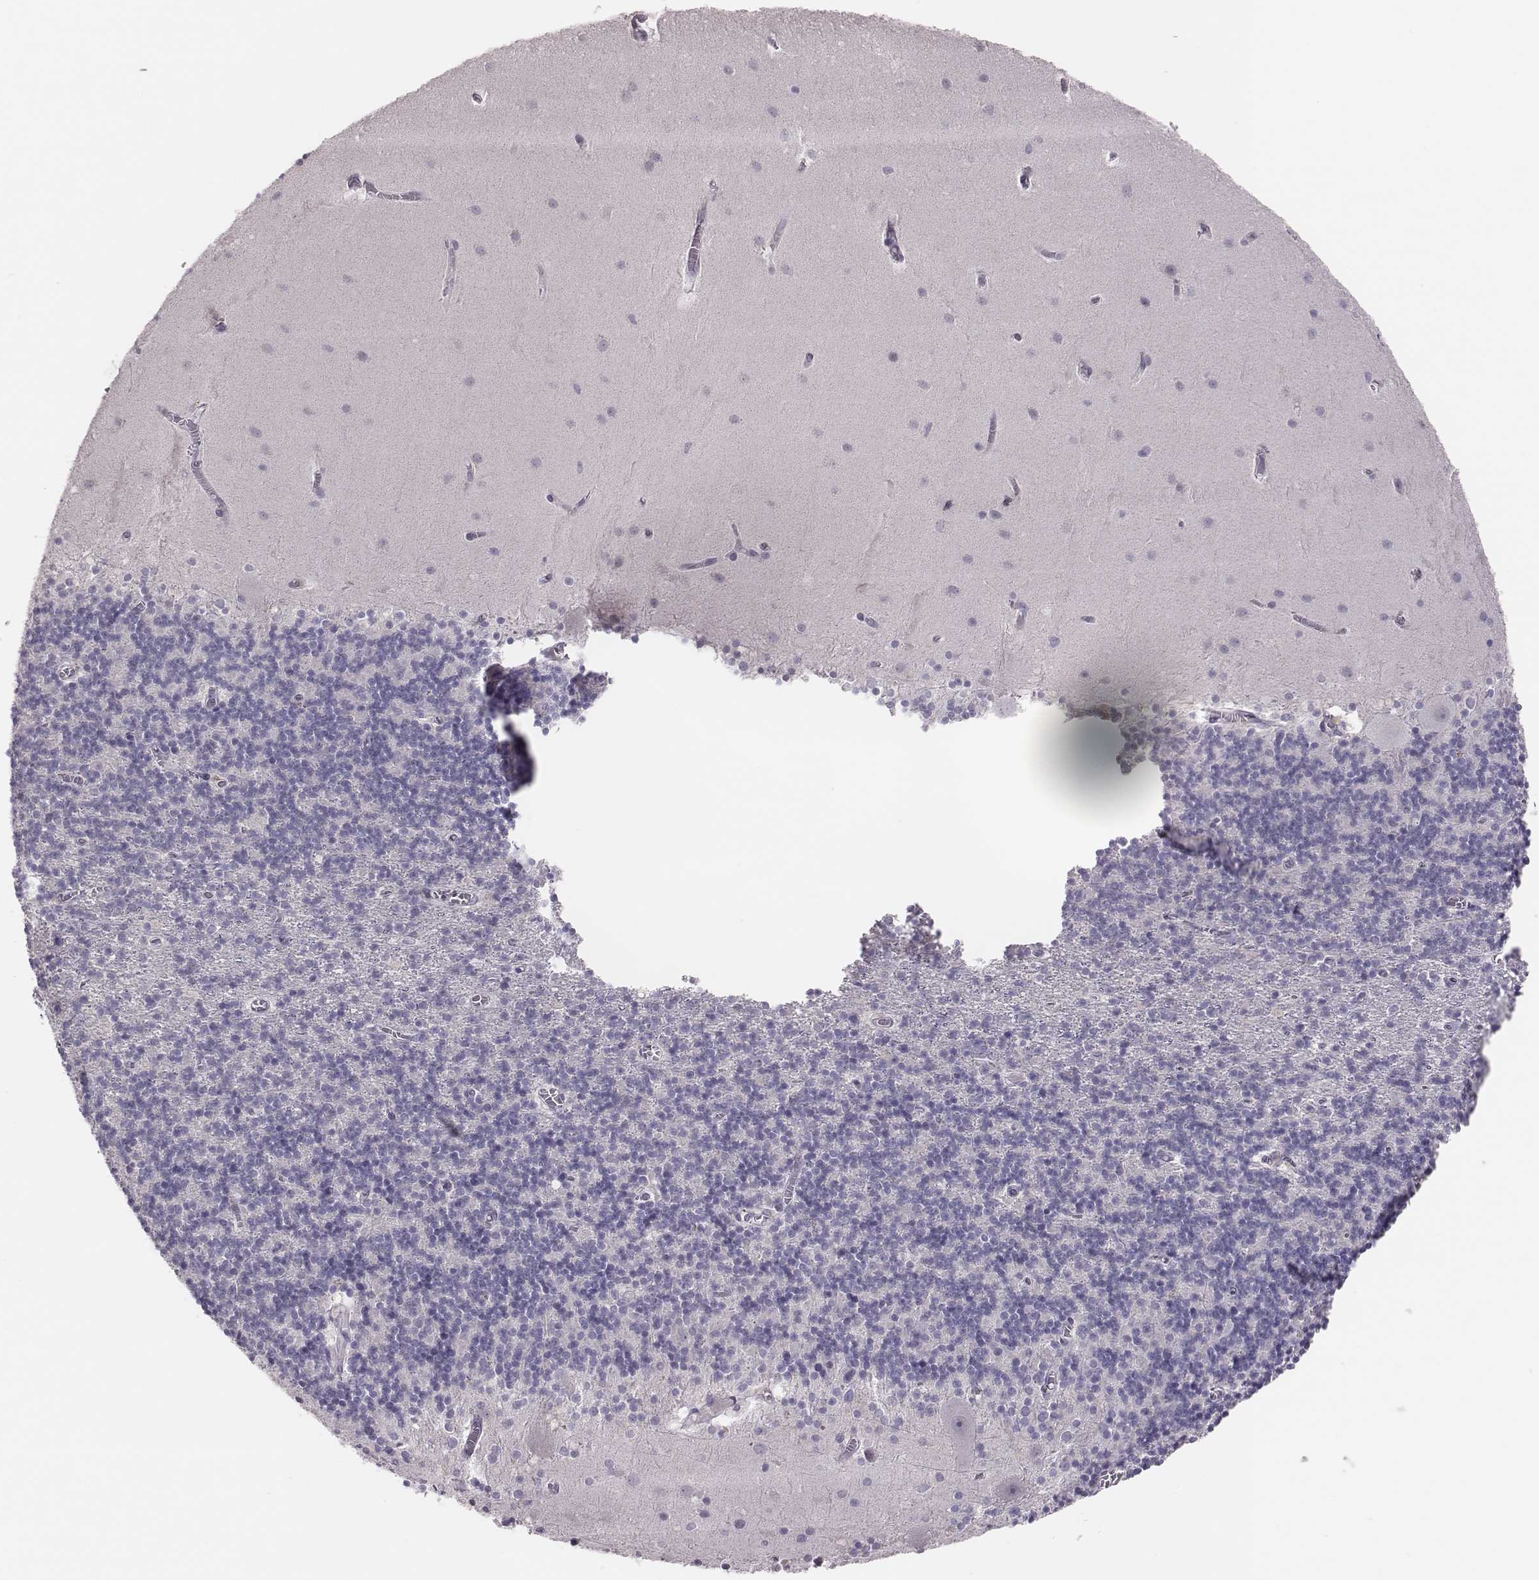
{"staining": {"intensity": "negative", "quantity": "none", "location": "none"}, "tissue": "cerebellum", "cell_type": "Cells in granular layer", "image_type": "normal", "snomed": [{"axis": "morphology", "description": "Normal tissue, NOS"}, {"axis": "topography", "description": "Cerebellum"}], "caption": "Immunohistochemistry of normal cerebellum exhibits no expression in cells in granular layer. The staining was performed using DAB (3,3'-diaminobenzidine) to visualize the protein expression in brown, while the nuclei were stained in blue with hematoxylin (Magnification: 20x).", "gene": "PBK", "patient": {"sex": "male", "age": 70}}